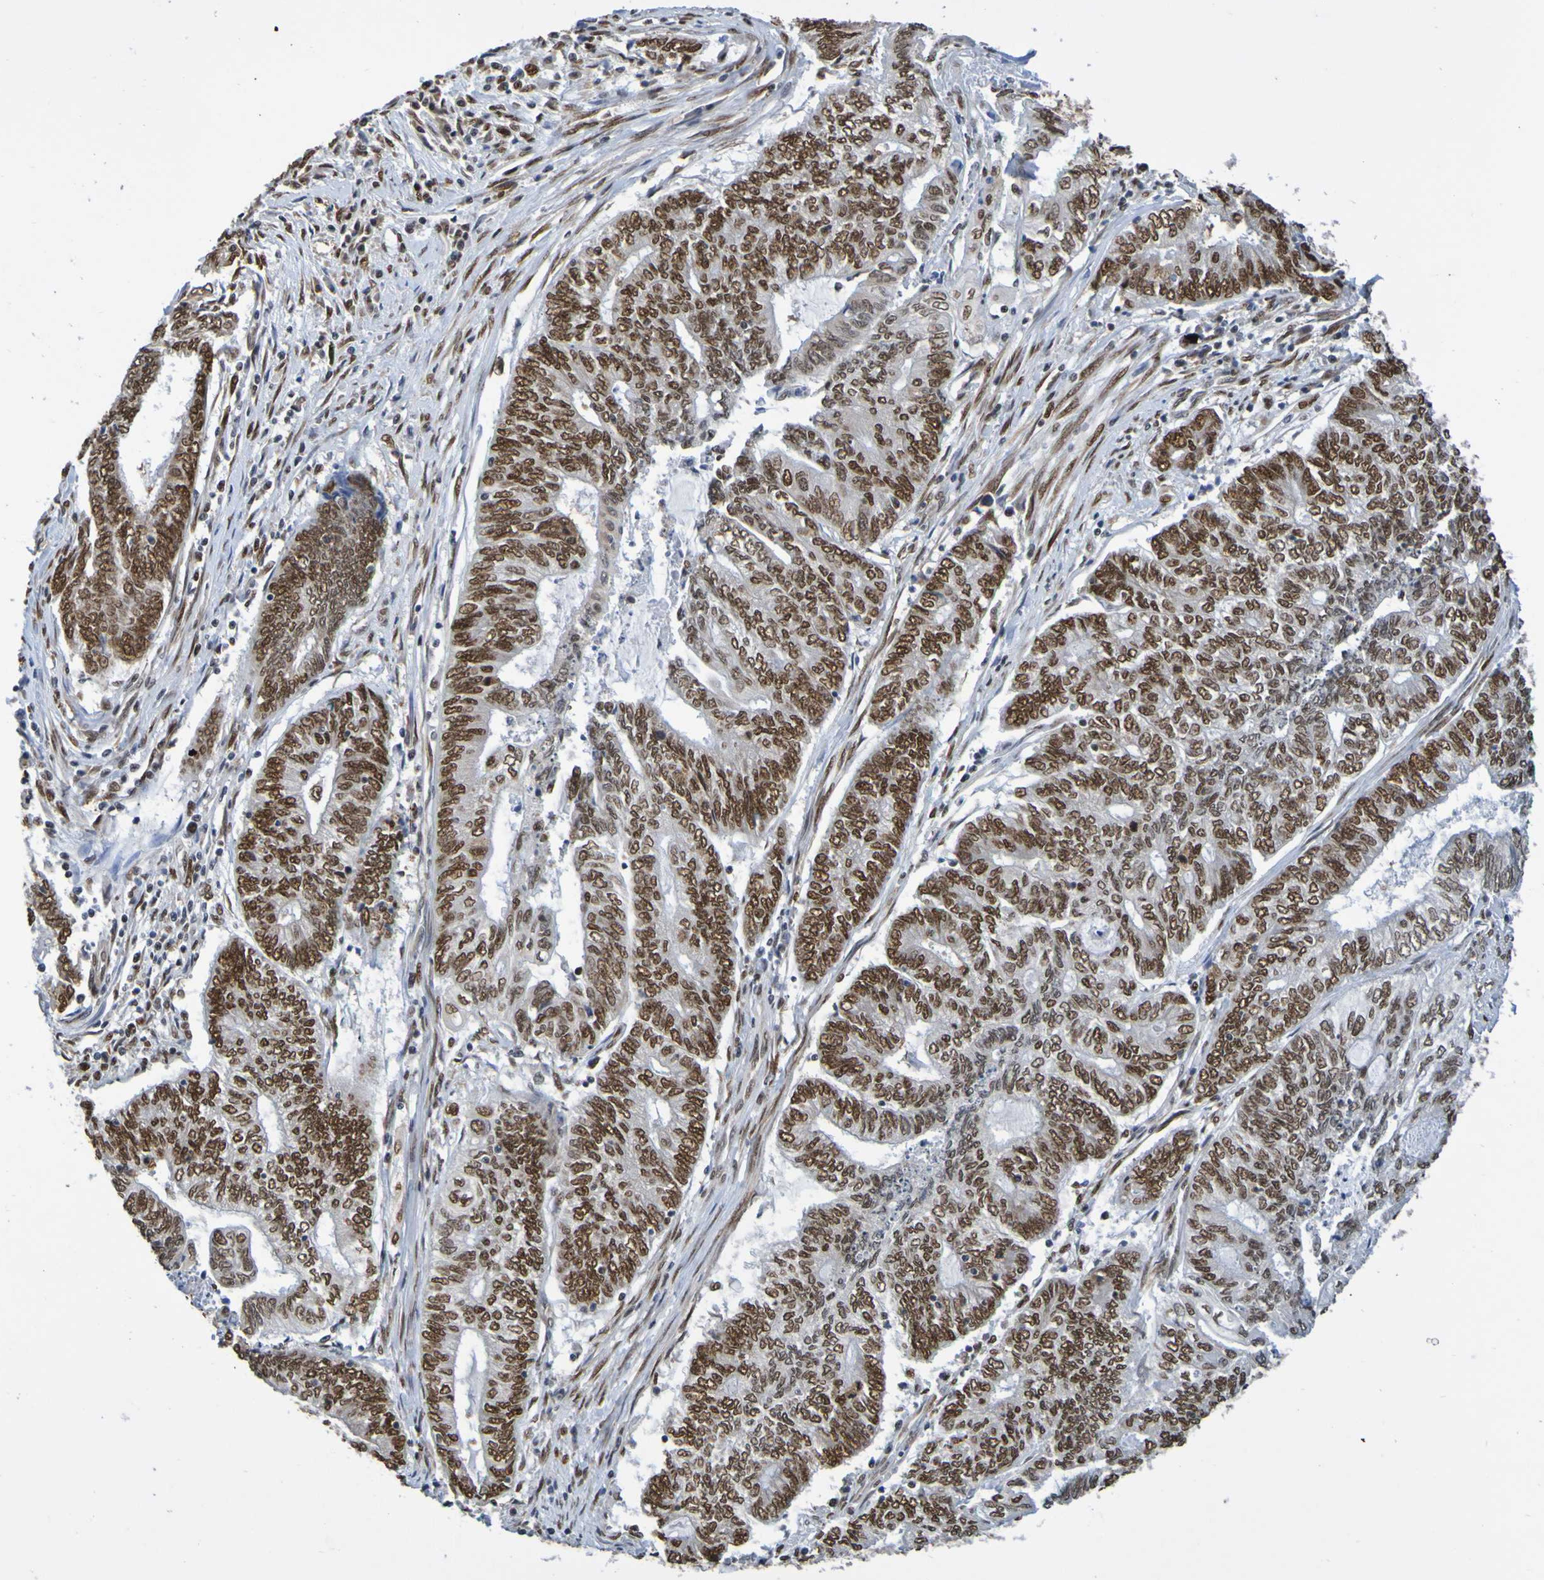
{"staining": {"intensity": "strong", "quantity": ">75%", "location": "nuclear"}, "tissue": "endometrial cancer", "cell_type": "Tumor cells", "image_type": "cancer", "snomed": [{"axis": "morphology", "description": "Adenocarcinoma, NOS"}, {"axis": "topography", "description": "Uterus"}, {"axis": "topography", "description": "Endometrium"}], "caption": "Endometrial adenocarcinoma stained with a brown dye reveals strong nuclear positive staining in about >75% of tumor cells.", "gene": "HDAC2", "patient": {"sex": "female", "age": 70}}